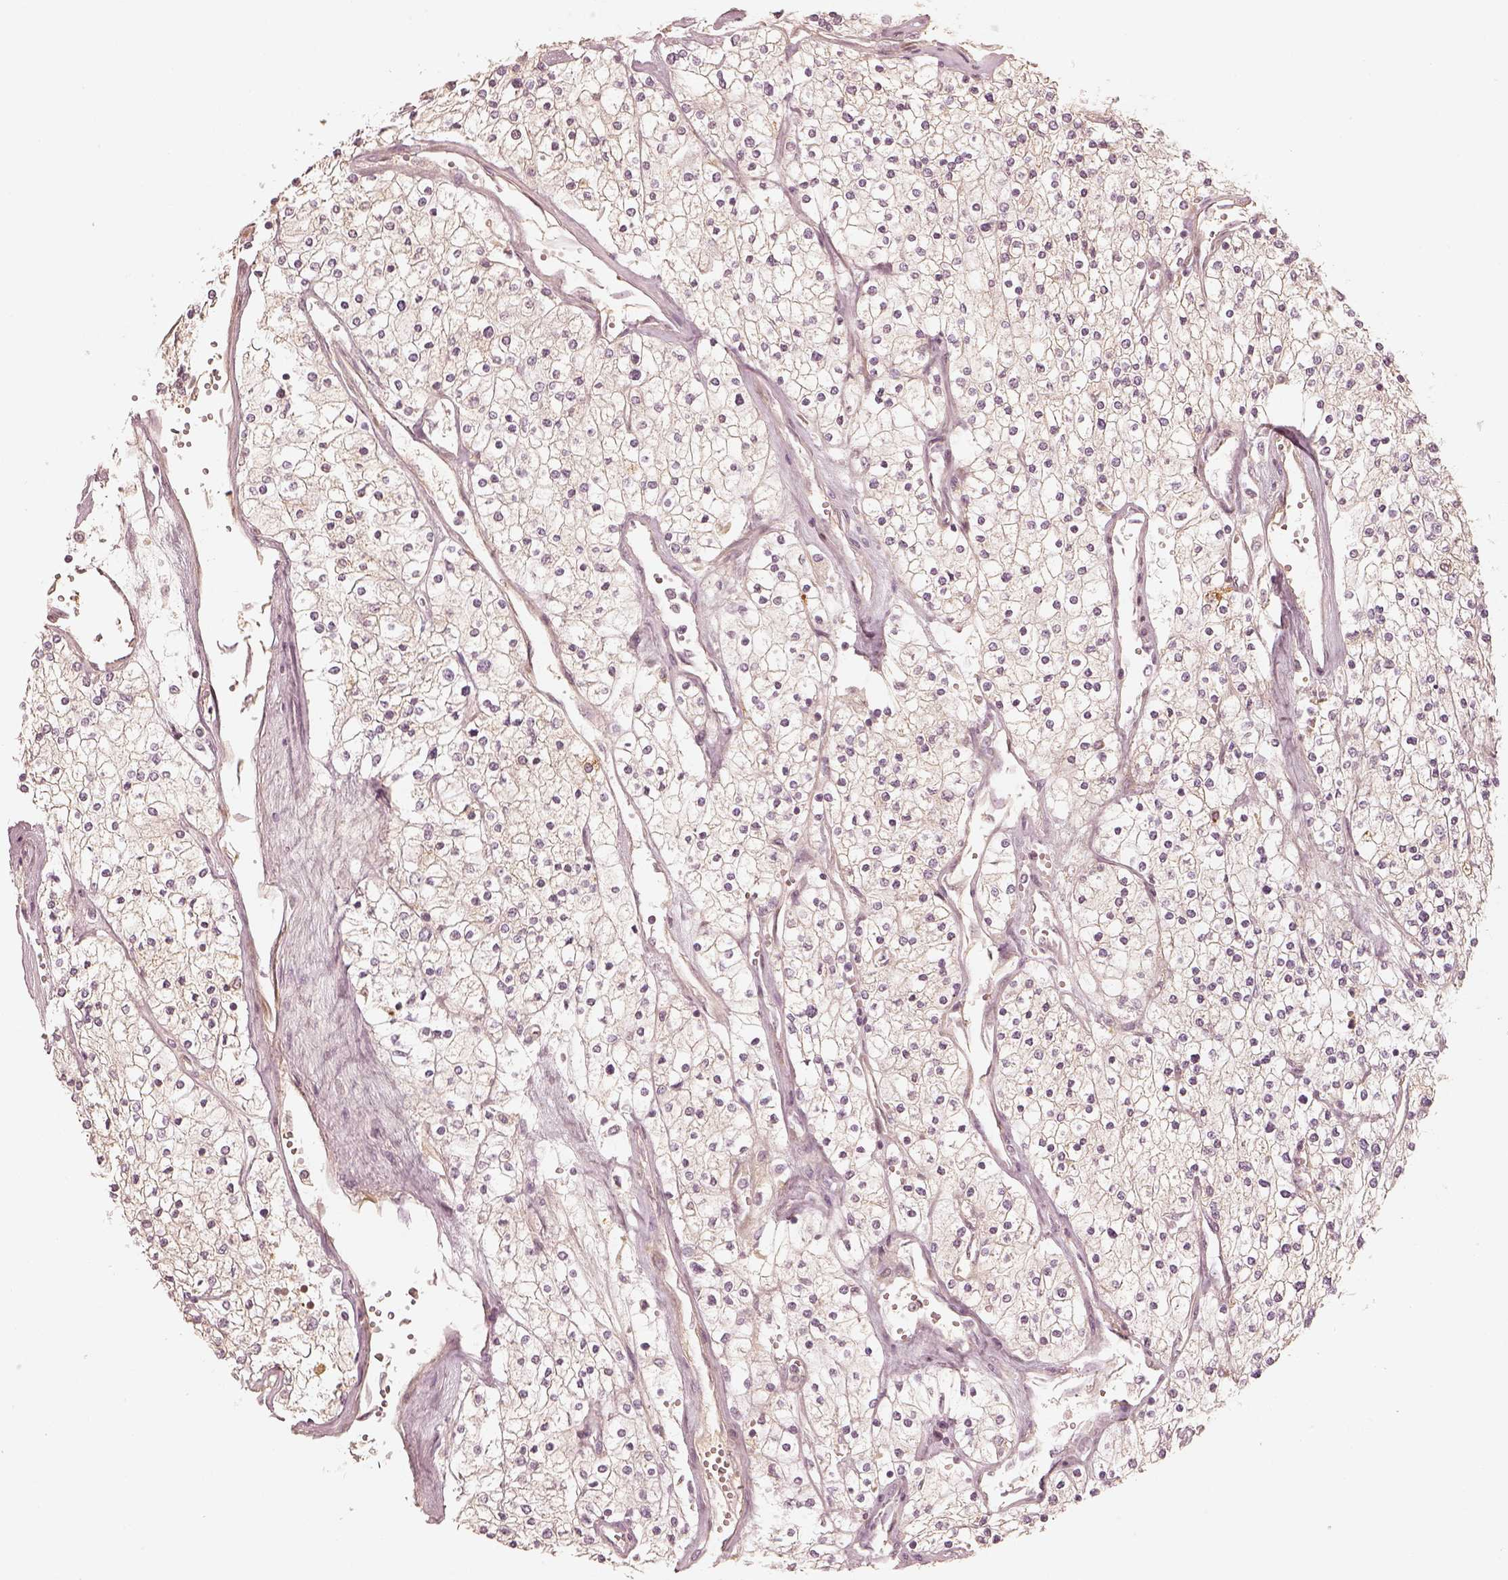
{"staining": {"intensity": "negative", "quantity": "none", "location": "none"}, "tissue": "renal cancer", "cell_type": "Tumor cells", "image_type": "cancer", "snomed": [{"axis": "morphology", "description": "Adenocarcinoma, NOS"}, {"axis": "topography", "description": "Kidney"}], "caption": "Tumor cells are negative for brown protein staining in adenocarcinoma (renal).", "gene": "GORASP2", "patient": {"sex": "male", "age": 80}}